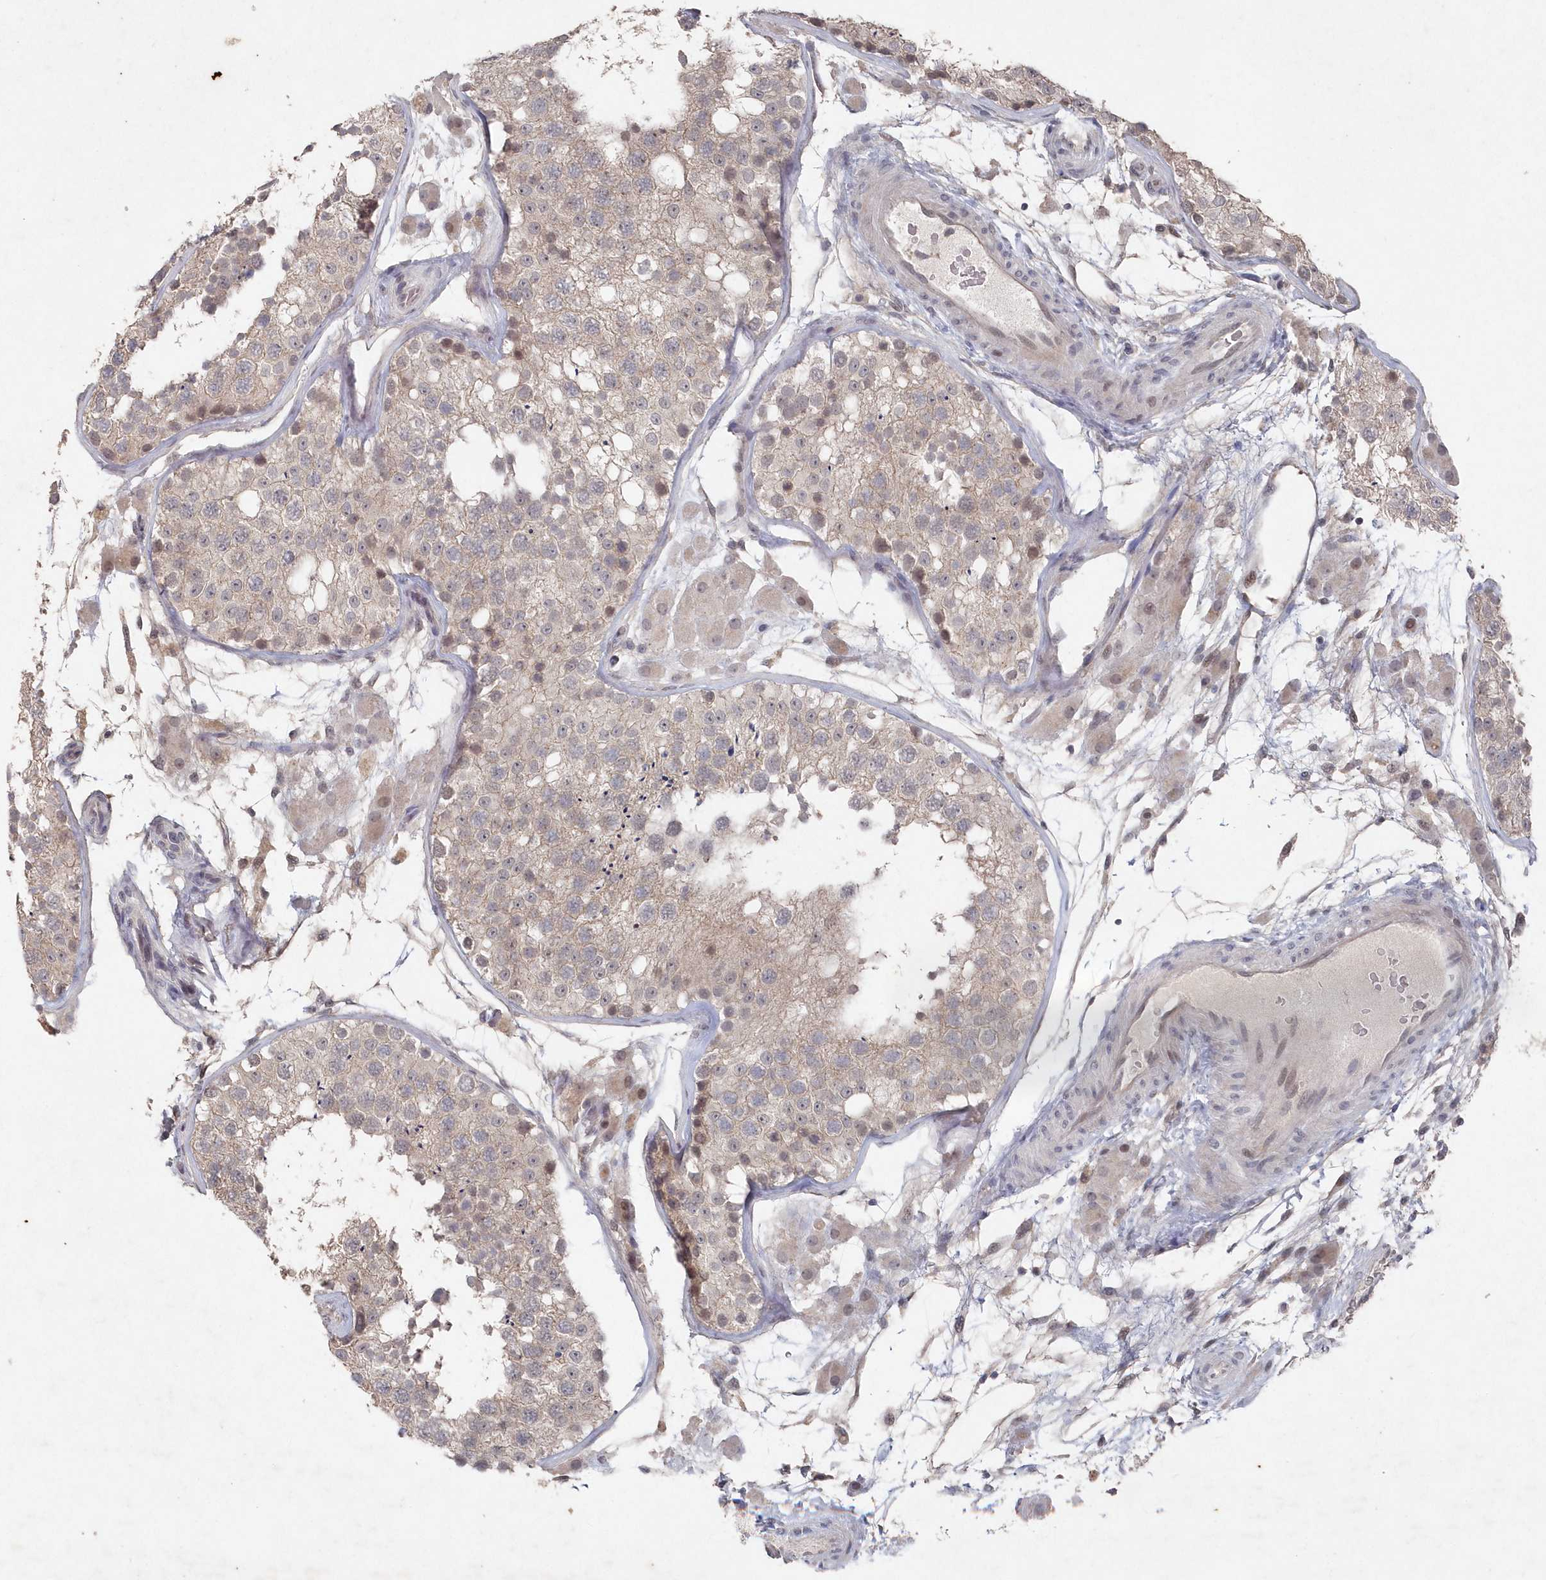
{"staining": {"intensity": "weak", "quantity": "25%-75%", "location": "cytoplasmic/membranous,nuclear"}, "tissue": "testis", "cell_type": "Cells in seminiferous ducts", "image_type": "normal", "snomed": [{"axis": "morphology", "description": "Normal tissue, NOS"}, {"axis": "topography", "description": "Testis"}], "caption": "Immunohistochemistry of normal testis demonstrates low levels of weak cytoplasmic/membranous,nuclear expression in approximately 25%-75% of cells in seminiferous ducts.", "gene": "VSIG2", "patient": {"sex": "male", "age": 26}}